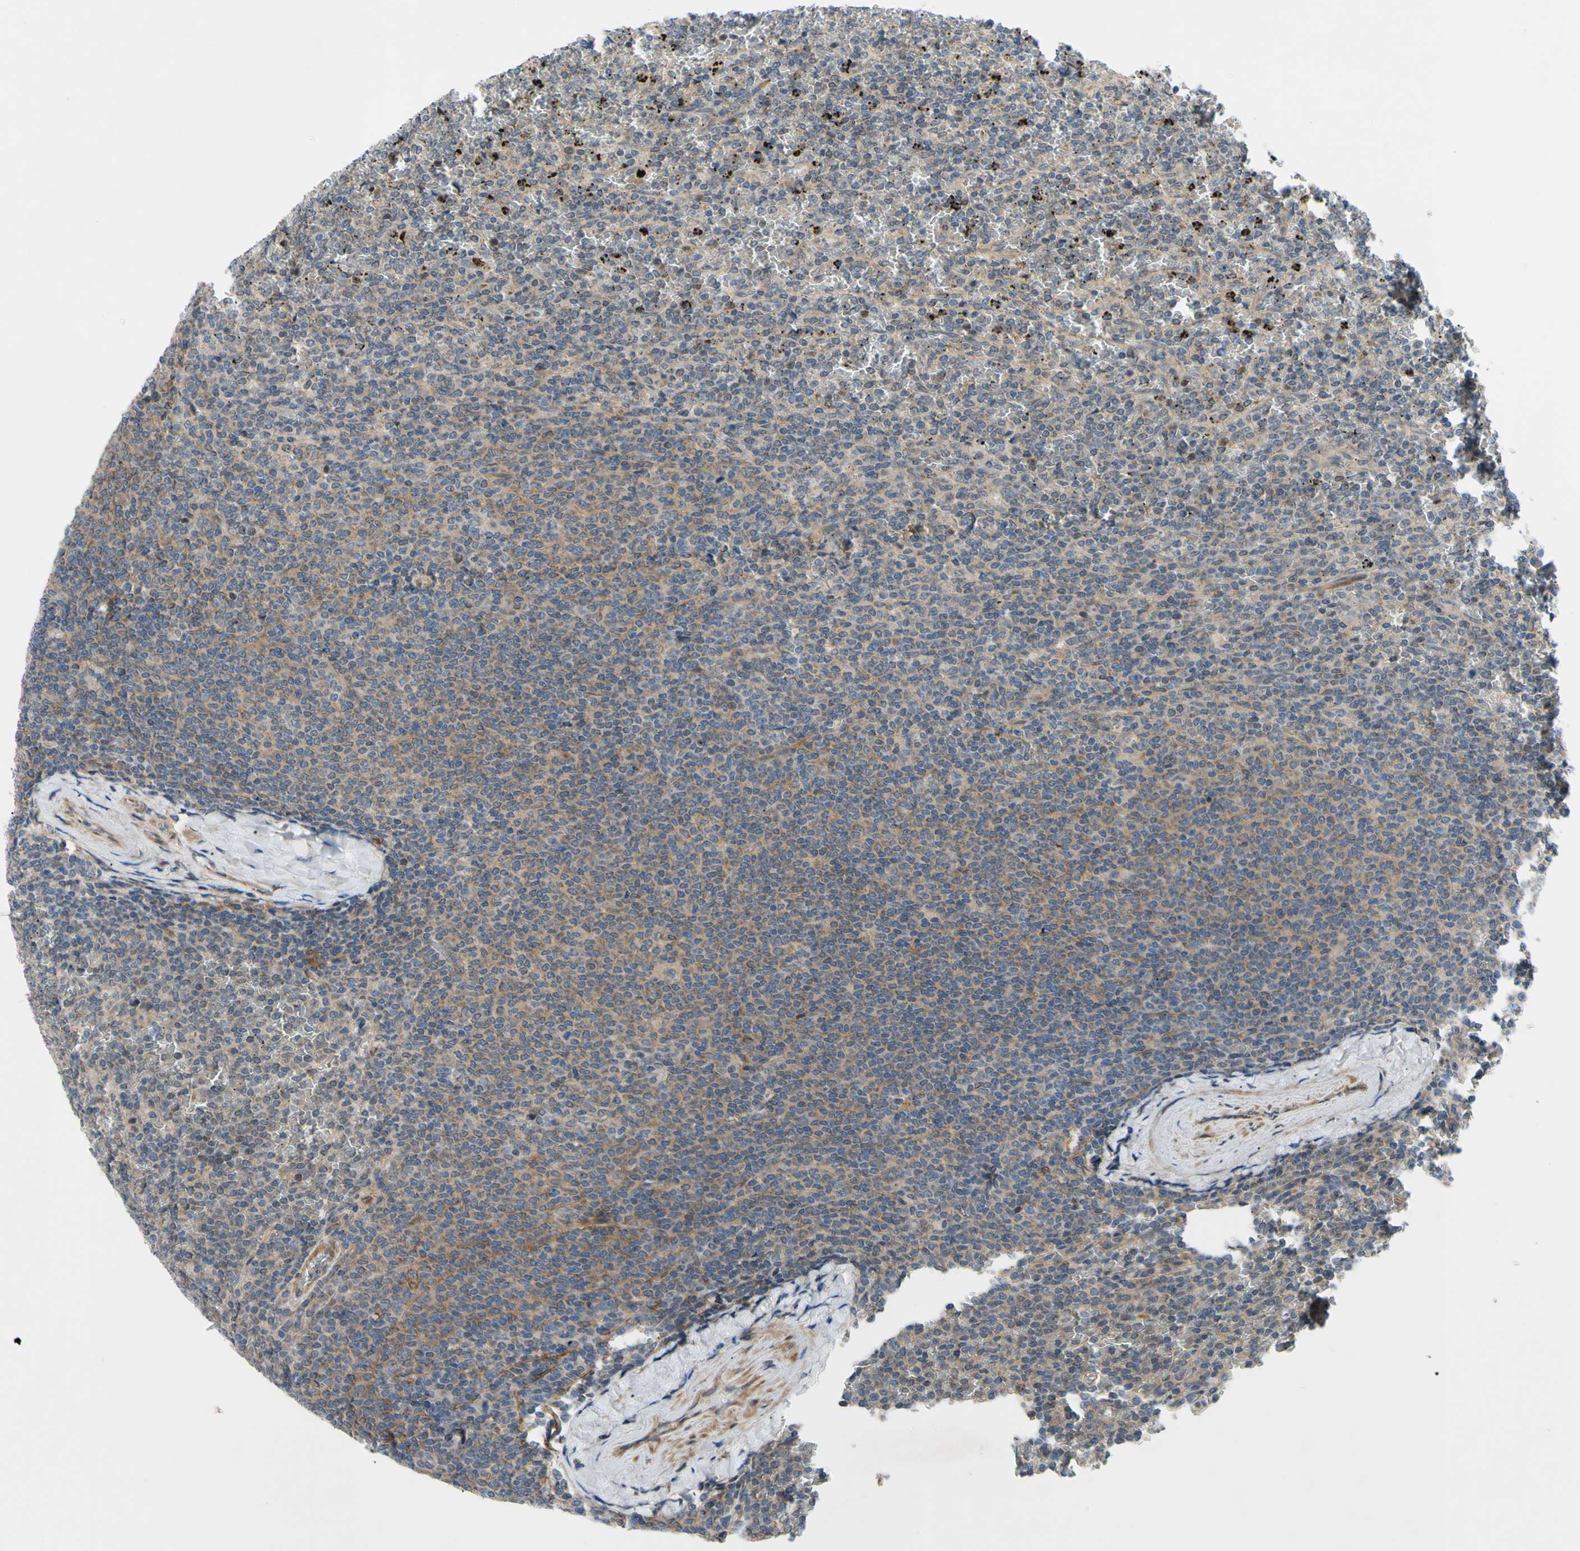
{"staining": {"intensity": "weak", "quantity": "25%-75%", "location": "cytoplasmic/membranous"}, "tissue": "lymphoma", "cell_type": "Tumor cells", "image_type": "cancer", "snomed": [{"axis": "morphology", "description": "Malignant lymphoma, non-Hodgkin's type, Low grade"}, {"axis": "topography", "description": "Spleen"}], "caption": "A high-resolution photomicrograph shows IHC staining of lymphoma, which demonstrates weak cytoplasmic/membranous staining in about 25%-75% of tumor cells.", "gene": "SVIL", "patient": {"sex": "female", "age": 77}}